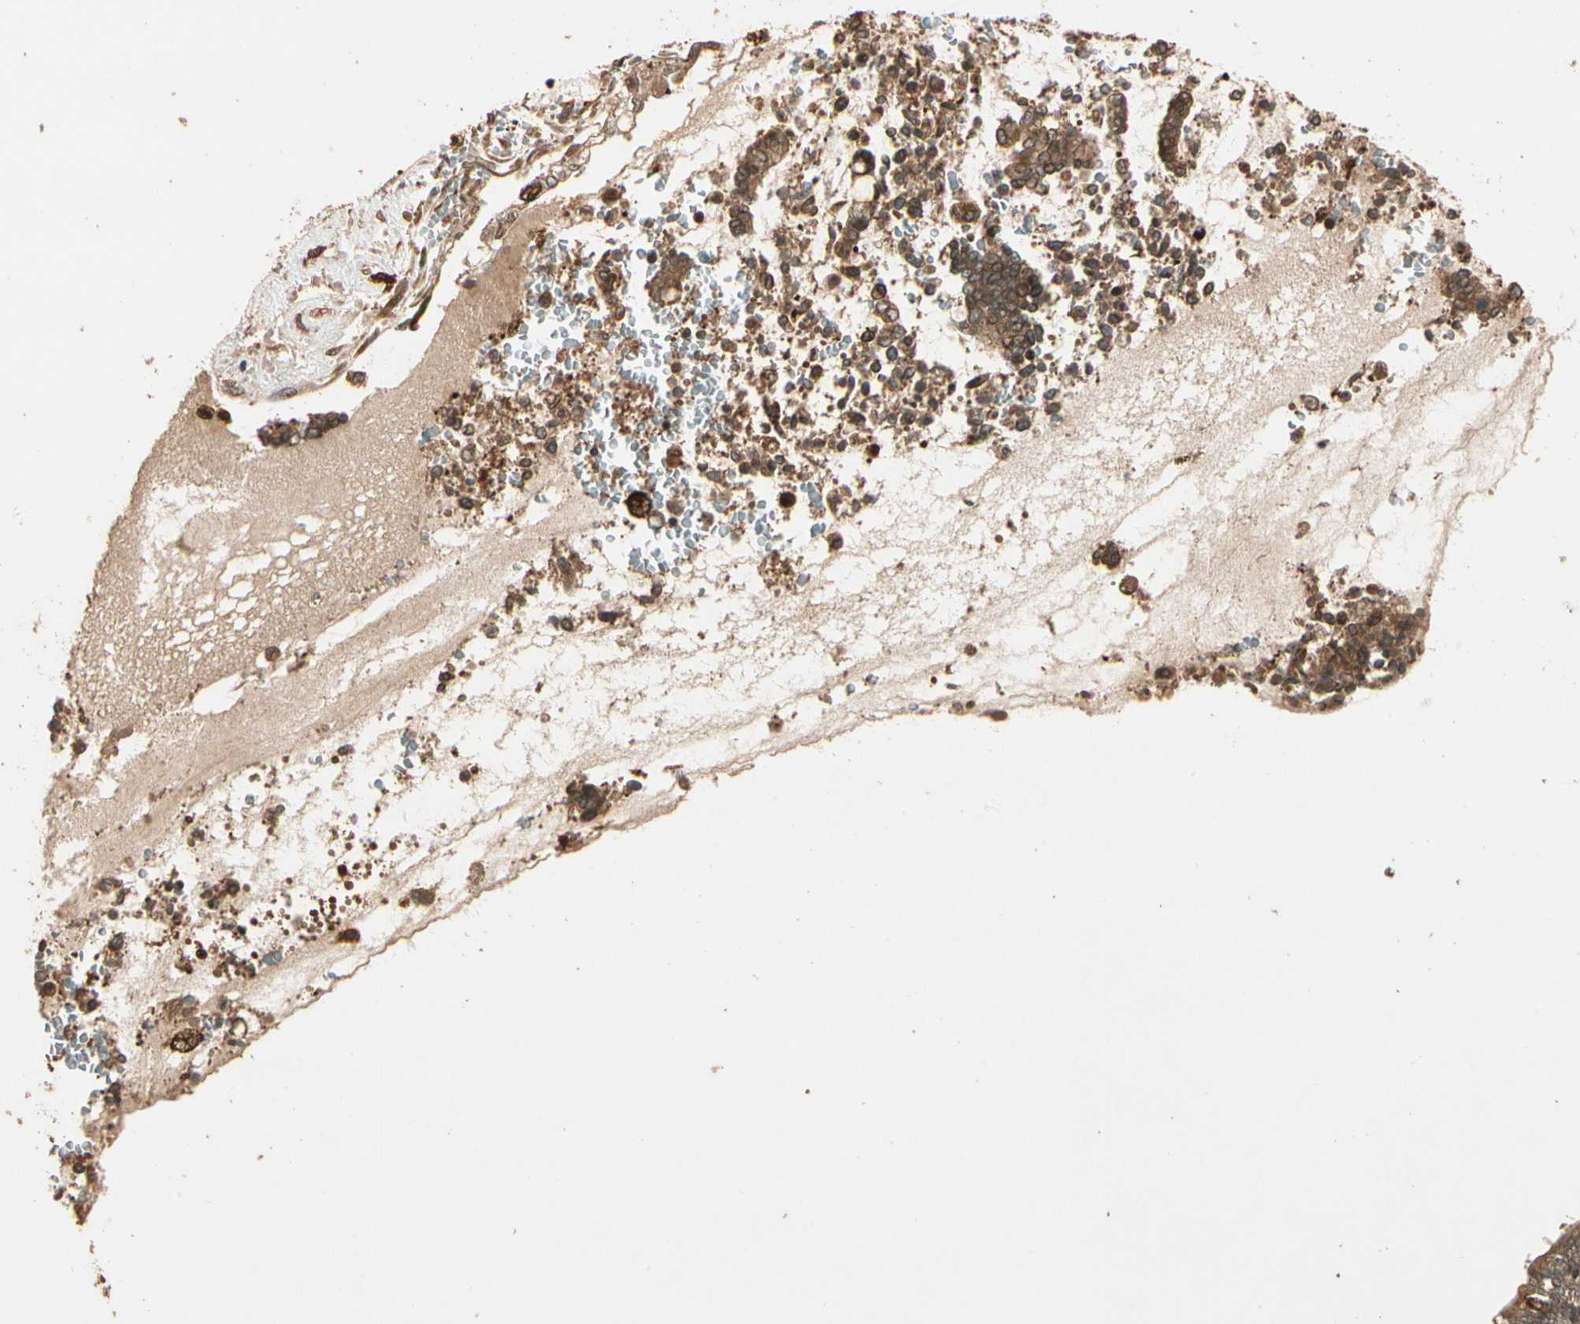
{"staining": {"intensity": "moderate", "quantity": ">75%", "location": "cytoplasmic/membranous"}, "tissue": "cervical cancer", "cell_type": "Tumor cells", "image_type": "cancer", "snomed": [{"axis": "morphology", "description": "Adenocarcinoma, NOS"}, {"axis": "topography", "description": "Cervix"}], "caption": "Tumor cells demonstrate moderate cytoplasmic/membranous staining in approximately >75% of cells in cervical cancer (adenocarcinoma).", "gene": "GLUL", "patient": {"sex": "female", "age": 44}}